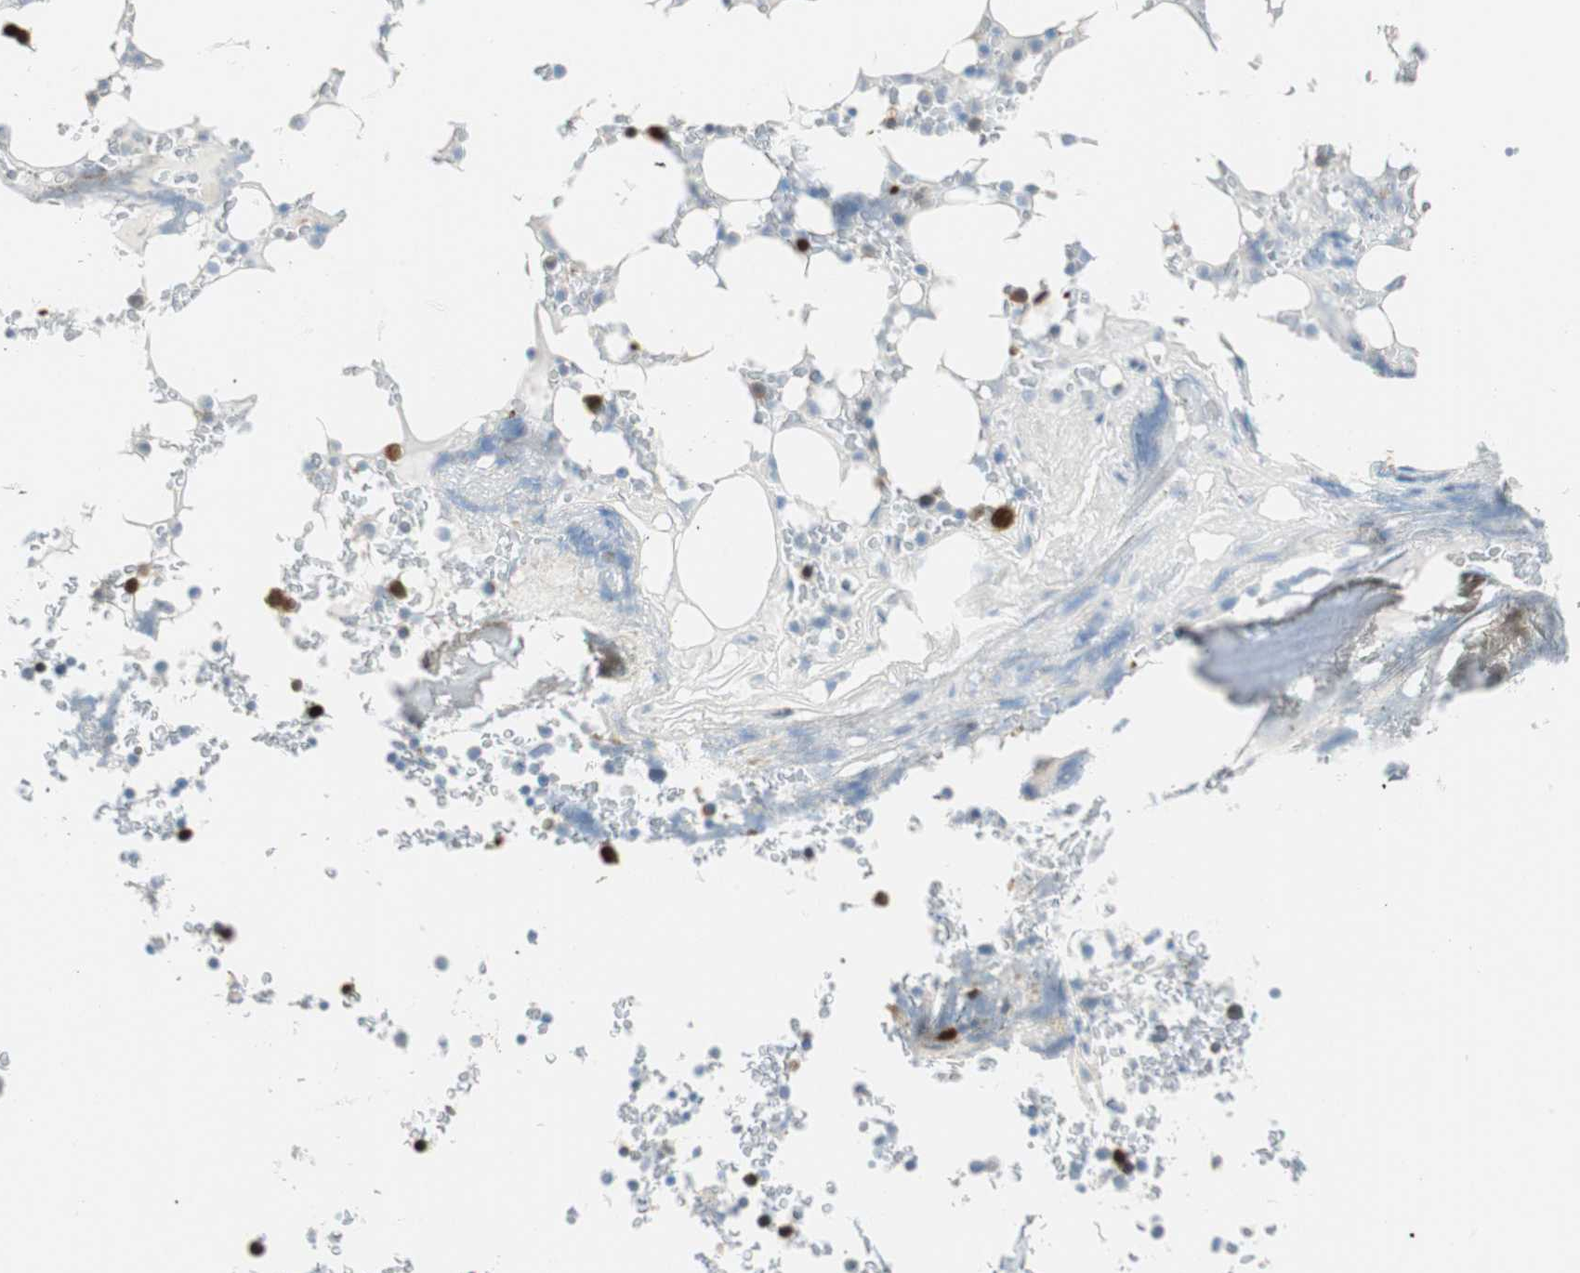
{"staining": {"intensity": "strong", "quantity": "<25%", "location": "nuclear"}, "tissue": "bone marrow", "cell_type": "Hematopoietic cells", "image_type": "normal", "snomed": [{"axis": "morphology", "description": "Normal tissue, NOS"}, {"axis": "topography", "description": "Bone marrow"}], "caption": "High-magnification brightfield microscopy of benign bone marrow stained with DAB (brown) and counterstained with hematoxylin (blue). hematopoietic cells exhibit strong nuclear positivity is seen in approximately<25% of cells. The protein of interest is stained brown, and the nuclei are stained in blue (DAB IHC with brightfield microscopy, high magnification).", "gene": "PTTG1", "patient": {"sex": "female", "age": 66}}